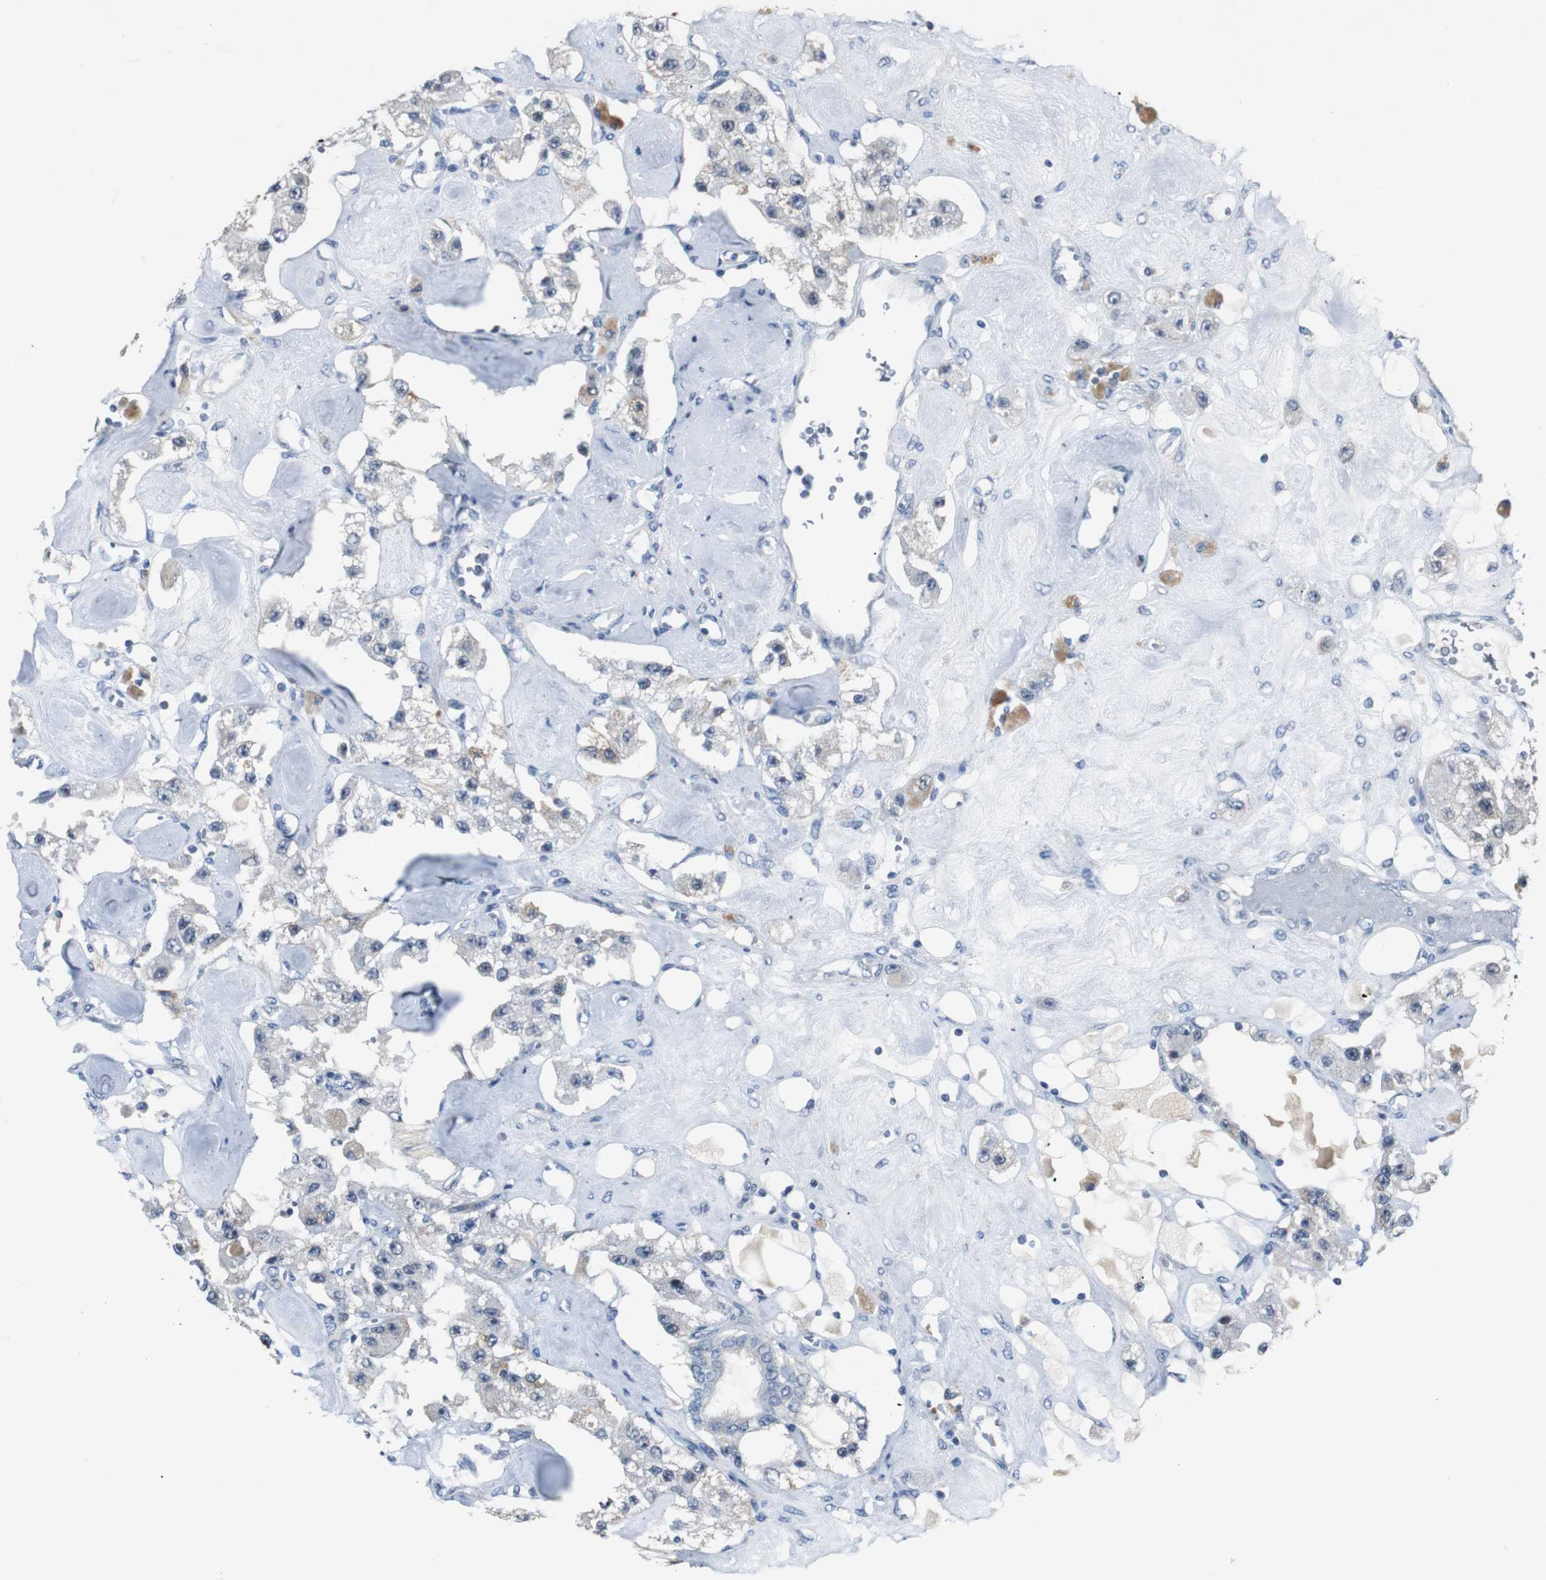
{"staining": {"intensity": "weak", "quantity": "<25%", "location": "cytoplasmic/membranous"}, "tissue": "carcinoid", "cell_type": "Tumor cells", "image_type": "cancer", "snomed": [{"axis": "morphology", "description": "Carcinoid, malignant, NOS"}, {"axis": "topography", "description": "Pancreas"}], "caption": "Protein analysis of carcinoid shows no significant positivity in tumor cells.", "gene": "MYT1", "patient": {"sex": "male", "age": 41}}